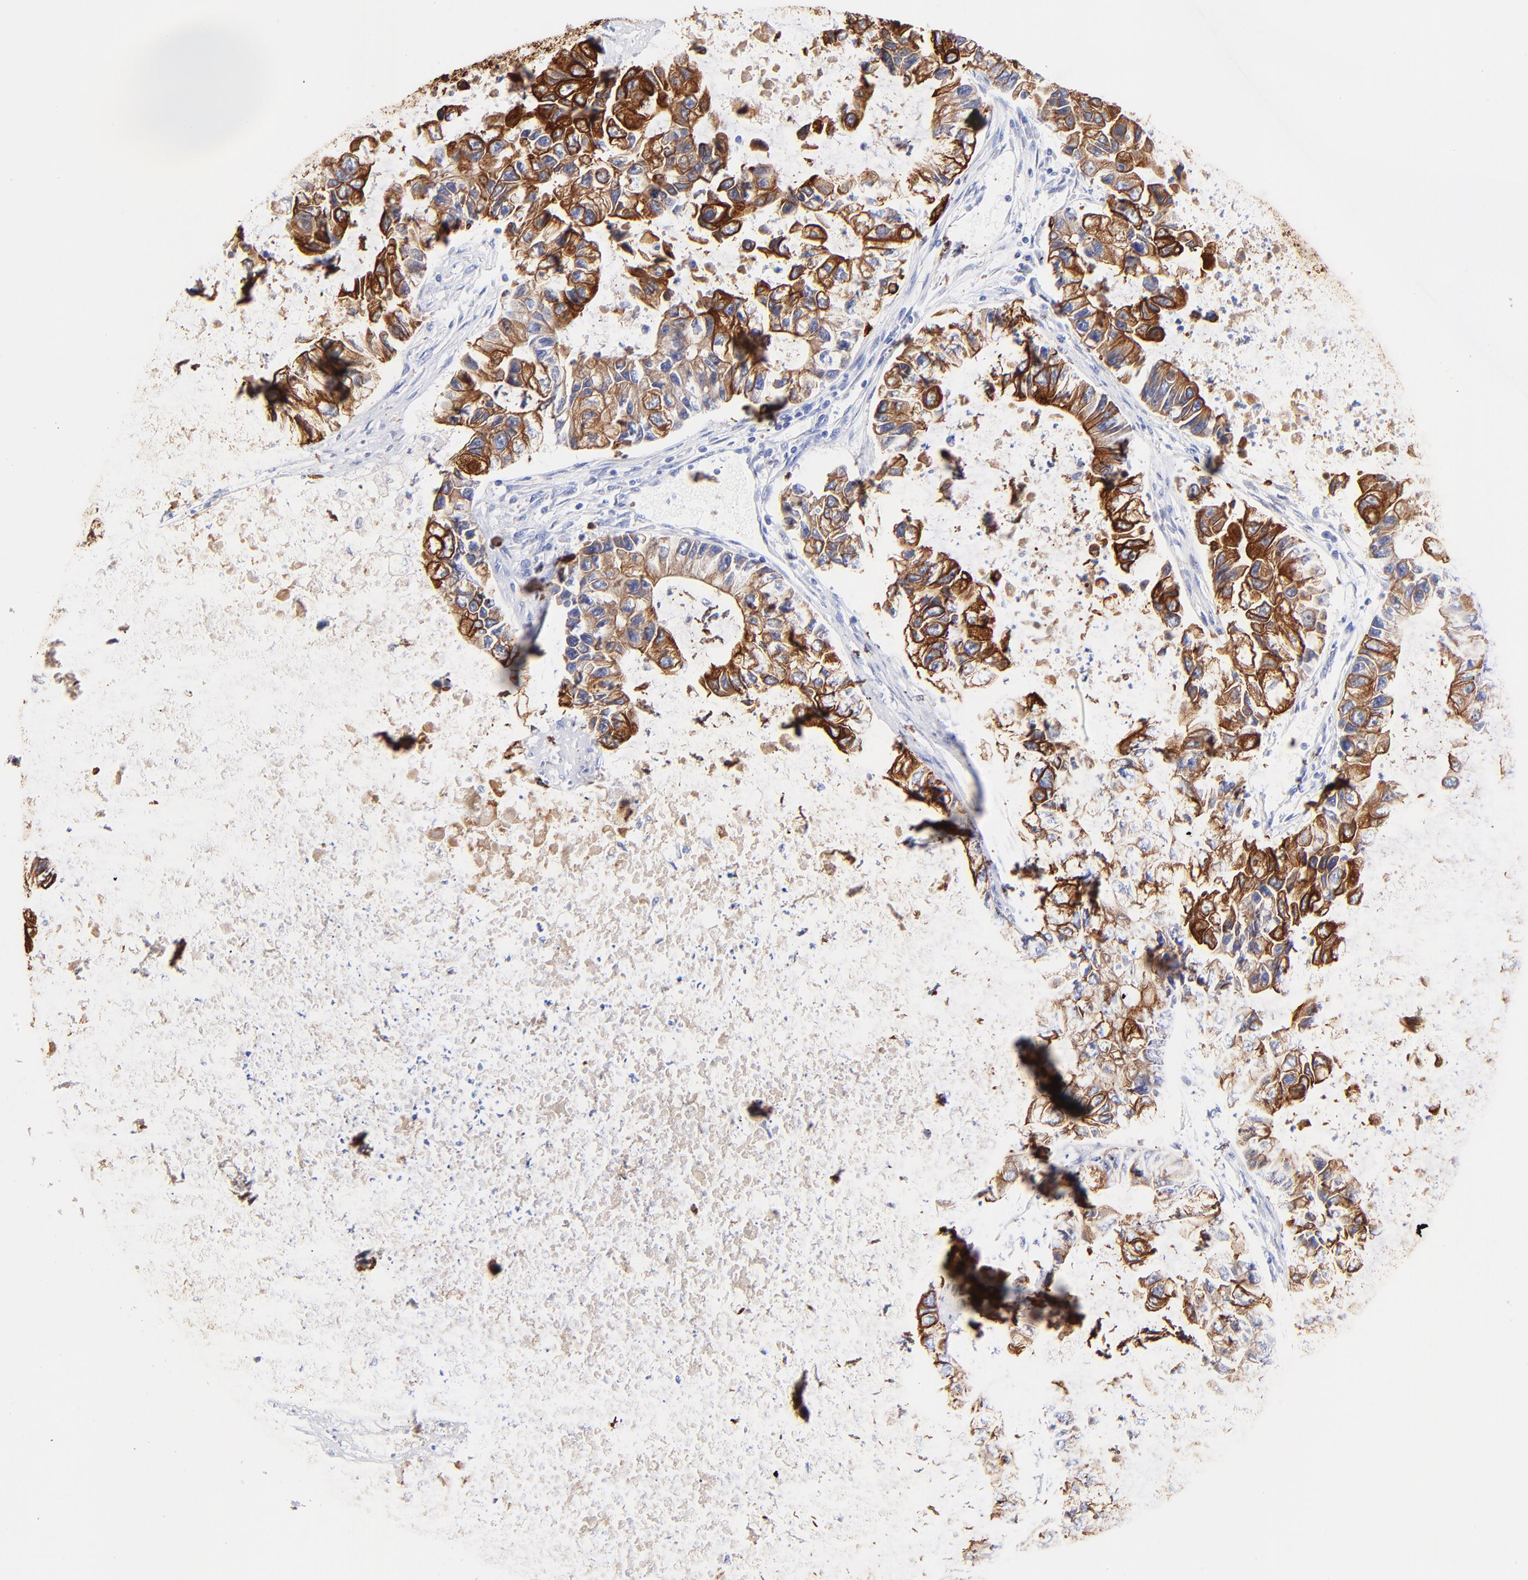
{"staining": {"intensity": "strong", "quantity": ">75%", "location": "cytoplasmic/membranous"}, "tissue": "lung cancer", "cell_type": "Tumor cells", "image_type": "cancer", "snomed": [{"axis": "morphology", "description": "Adenocarcinoma, NOS"}, {"axis": "topography", "description": "Lung"}], "caption": "An image of human lung adenocarcinoma stained for a protein displays strong cytoplasmic/membranous brown staining in tumor cells.", "gene": "KRT19", "patient": {"sex": "female", "age": 51}}